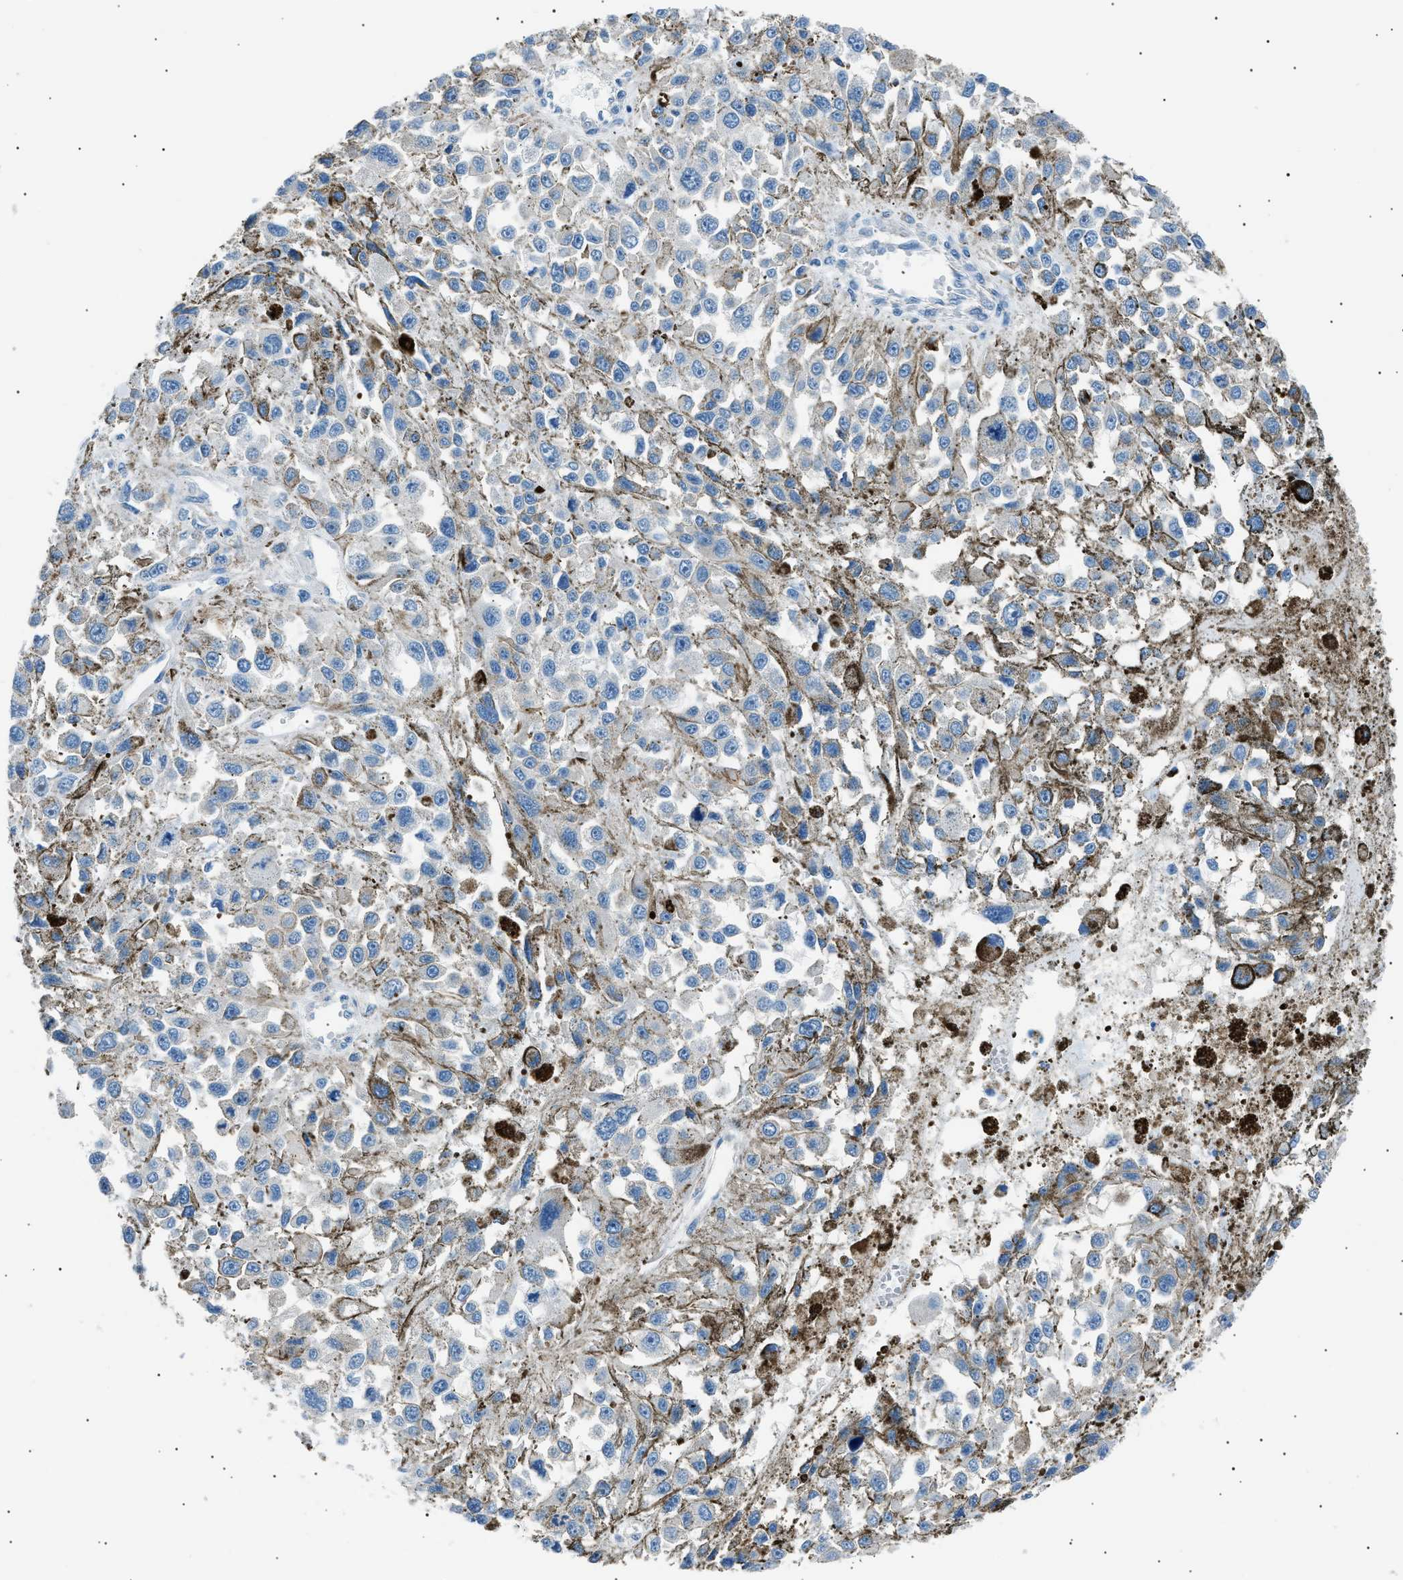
{"staining": {"intensity": "negative", "quantity": "none", "location": "none"}, "tissue": "melanoma", "cell_type": "Tumor cells", "image_type": "cancer", "snomed": [{"axis": "morphology", "description": "Malignant melanoma, Metastatic site"}, {"axis": "topography", "description": "Lymph node"}], "caption": "The immunohistochemistry (IHC) histopathology image has no significant expression in tumor cells of melanoma tissue.", "gene": "LRRC37B", "patient": {"sex": "male", "age": 59}}